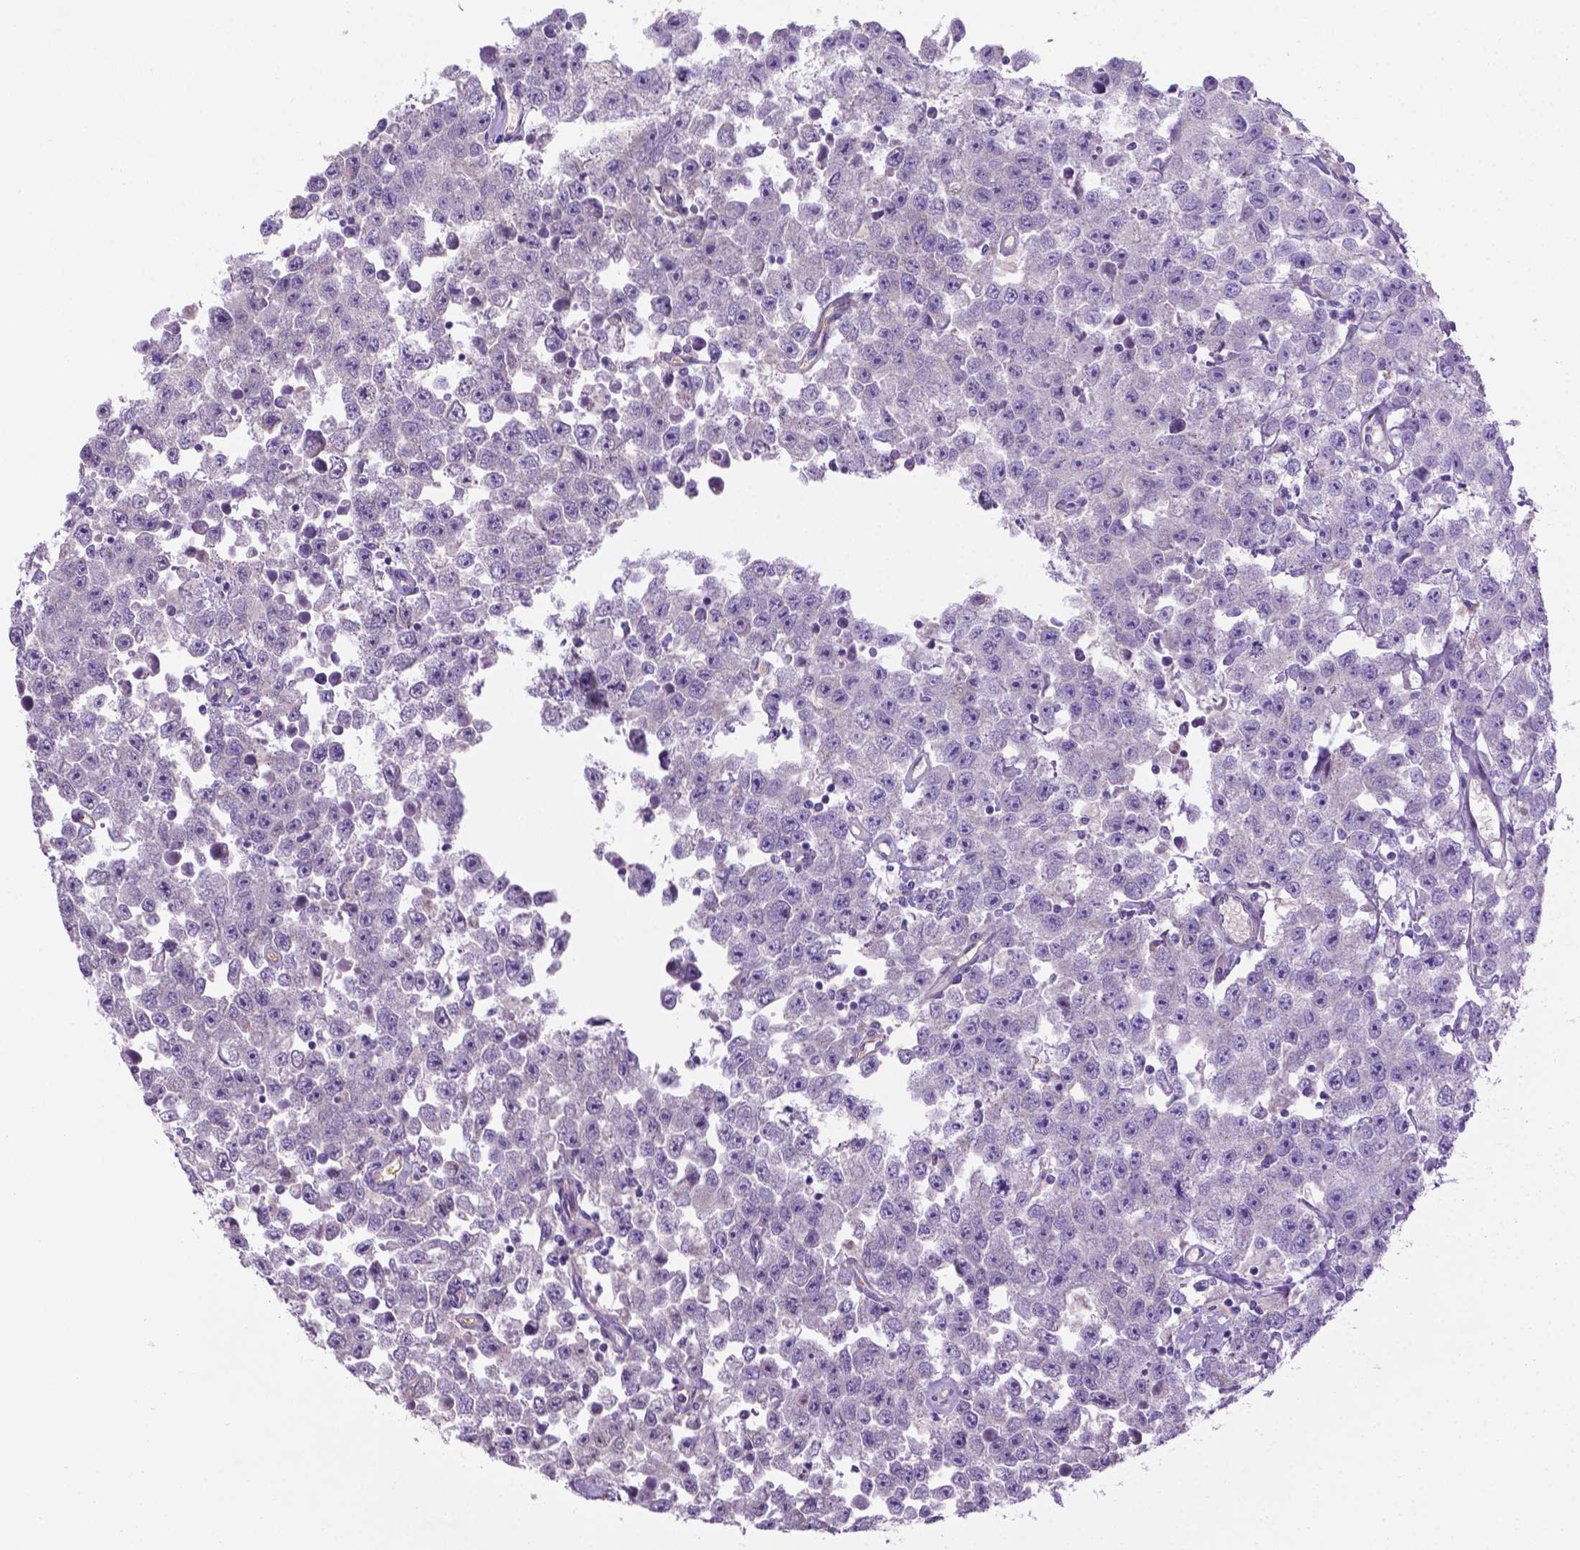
{"staining": {"intensity": "negative", "quantity": "none", "location": "none"}, "tissue": "testis cancer", "cell_type": "Tumor cells", "image_type": "cancer", "snomed": [{"axis": "morphology", "description": "Seminoma, NOS"}, {"axis": "topography", "description": "Testis"}], "caption": "Immunohistochemical staining of testis cancer reveals no significant staining in tumor cells.", "gene": "CCER2", "patient": {"sex": "male", "age": 52}}